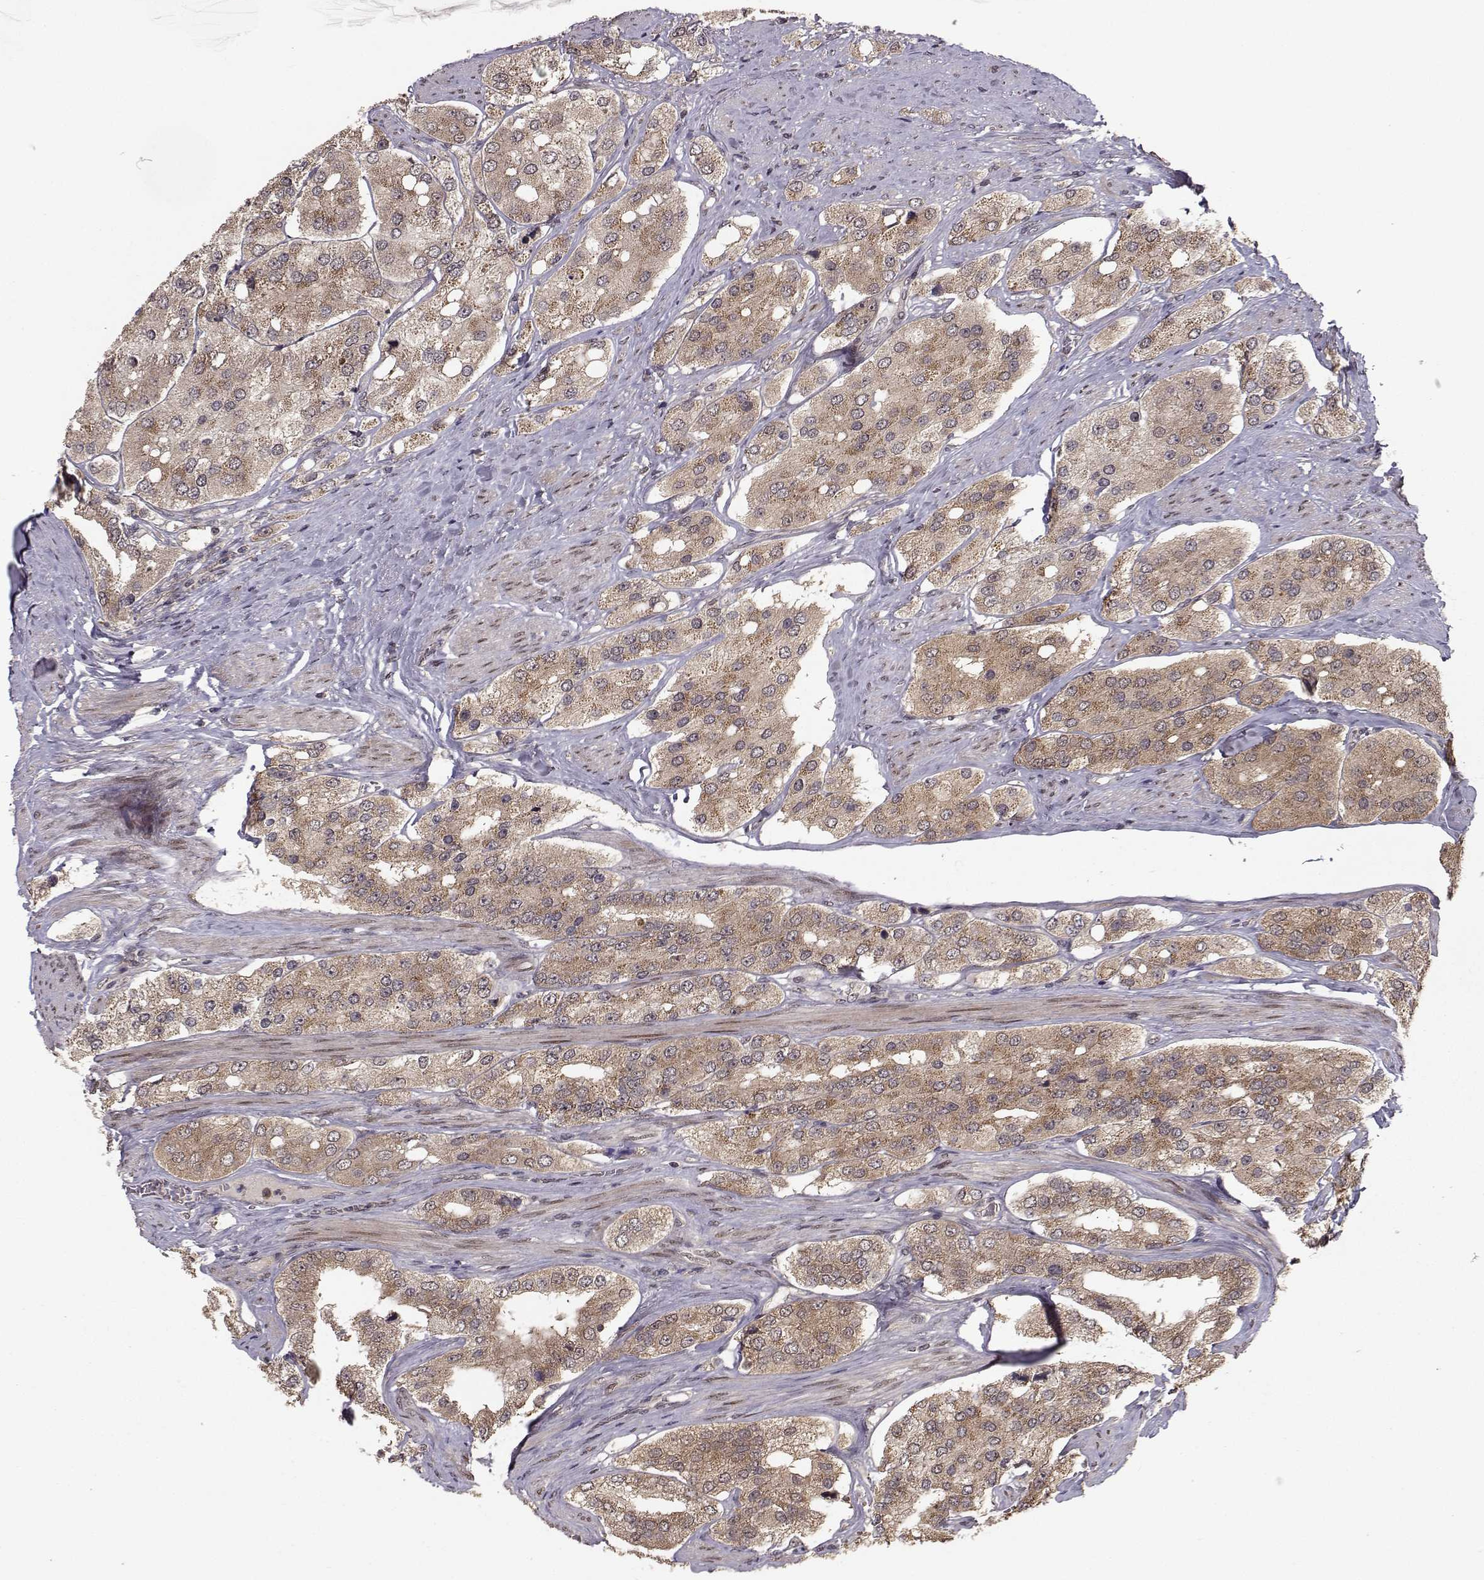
{"staining": {"intensity": "moderate", "quantity": ">75%", "location": "cytoplasmic/membranous"}, "tissue": "prostate cancer", "cell_type": "Tumor cells", "image_type": "cancer", "snomed": [{"axis": "morphology", "description": "Adenocarcinoma, Low grade"}, {"axis": "topography", "description": "Prostate"}], "caption": "Prostate cancer (adenocarcinoma (low-grade)) stained for a protein displays moderate cytoplasmic/membranous positivity in tumor cells. Immunohistochemistry stains the protein of interest in brown and the nuclei are stained blue.", "gene": "PLEKHG3", "patient": {"sex": "male", "age": 69}}